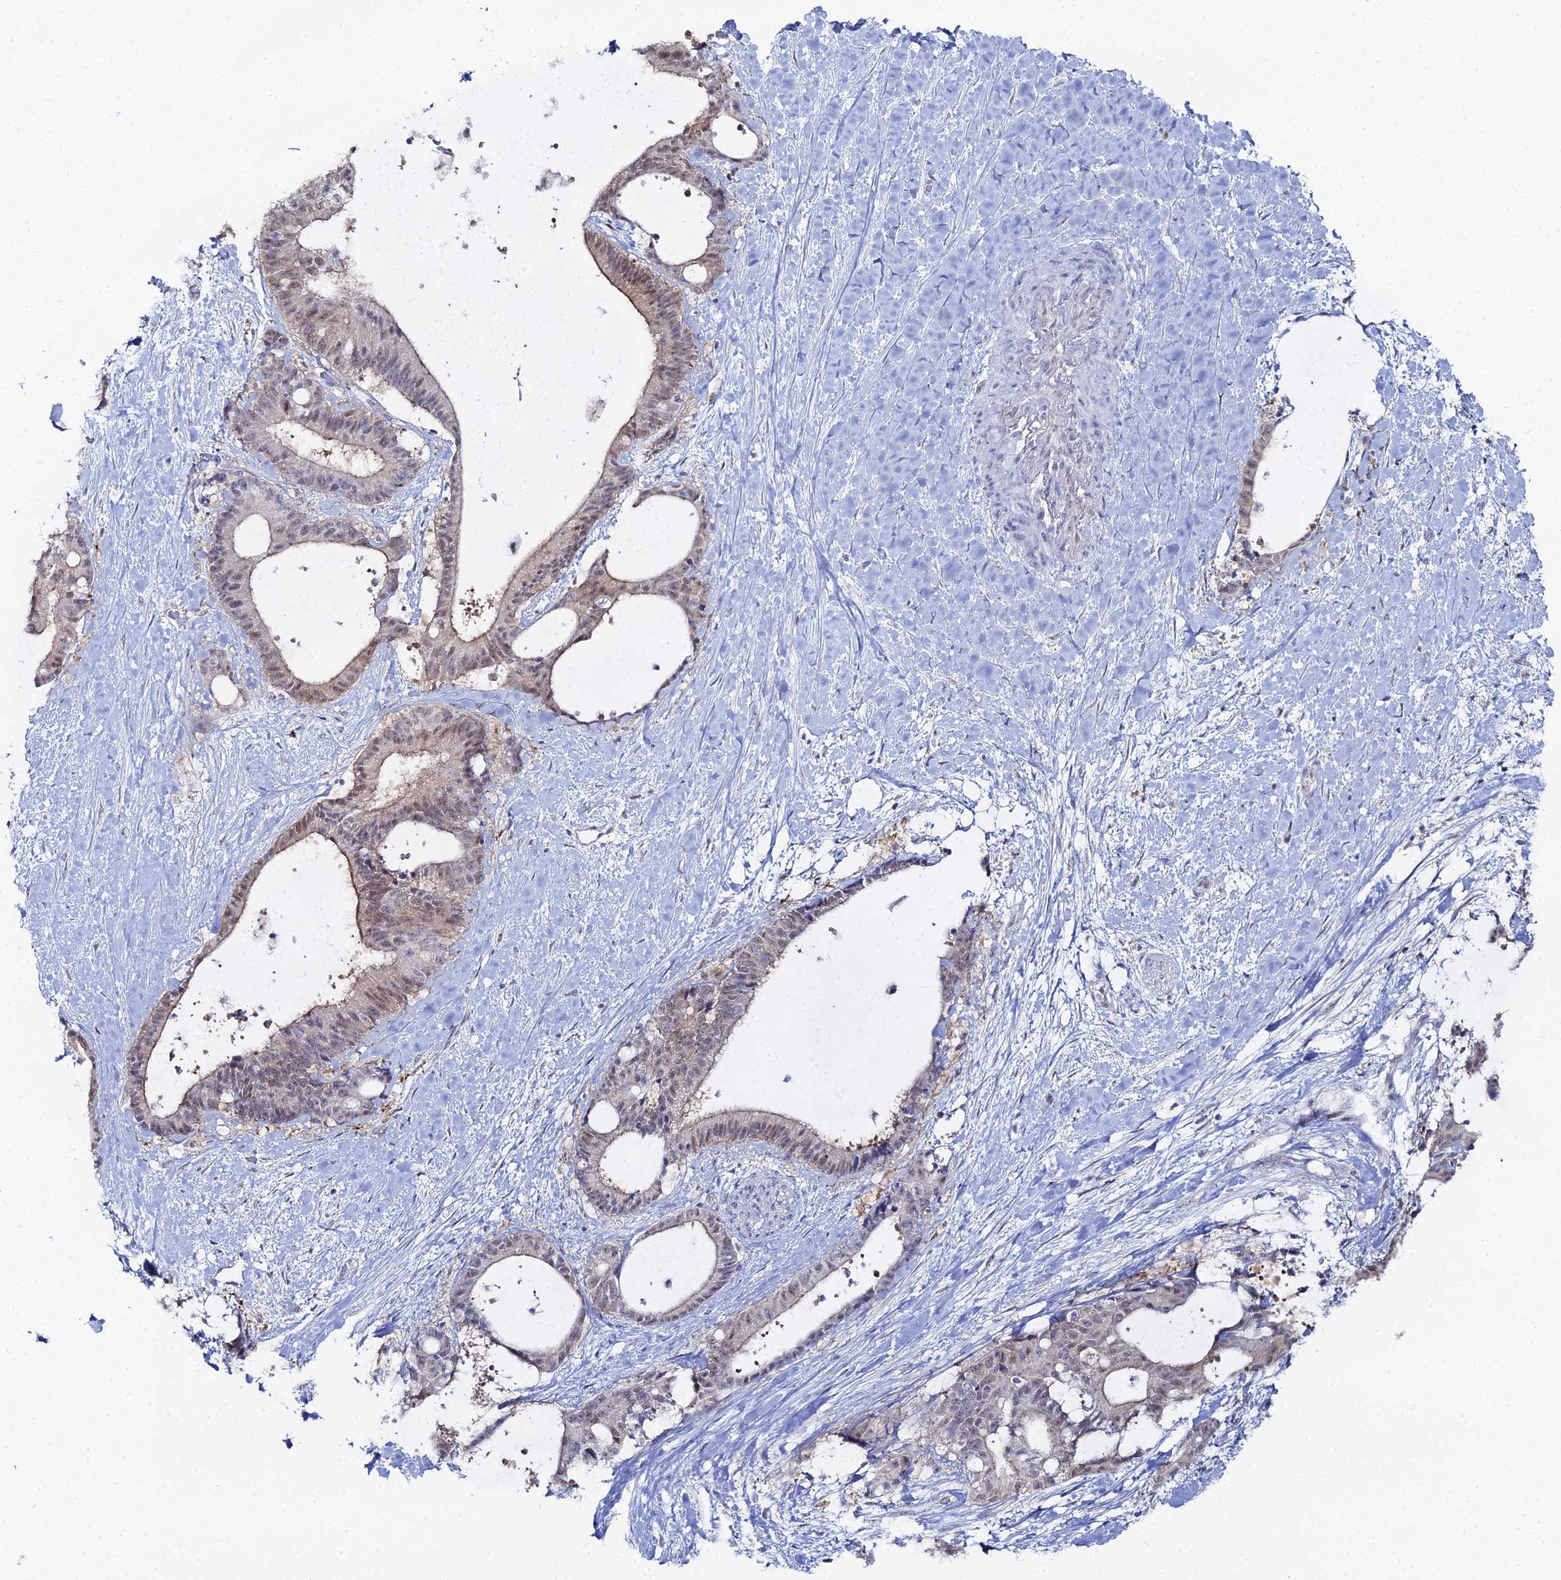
{"staining": {"intensity": "weak", "quantity": "25%-75%", "location": "cytoplasmic/membranous,nuclear"}, "tissue": "liver cancer", "cell_type": "Tumor cells", "image_type": "cancer", "snomed": [{"axis": "morphology", "description": "Normal tissue, NOS"}, {"axis": "morphology", "description": "Cholangiocarcinoma"}, {"axis": "topography", "description": "Liver"}, {"axis": "topography", "description": "Peripheral nerve tissue"}], "caption": "Tumor cells exhibit low levels of weak cytoplasmic/membranous and nuclear positivity in approximately 25%-75% of cells in human liver cancer.", "gene": "THAP4", "patient": {"sex": "female", "age": 73}}